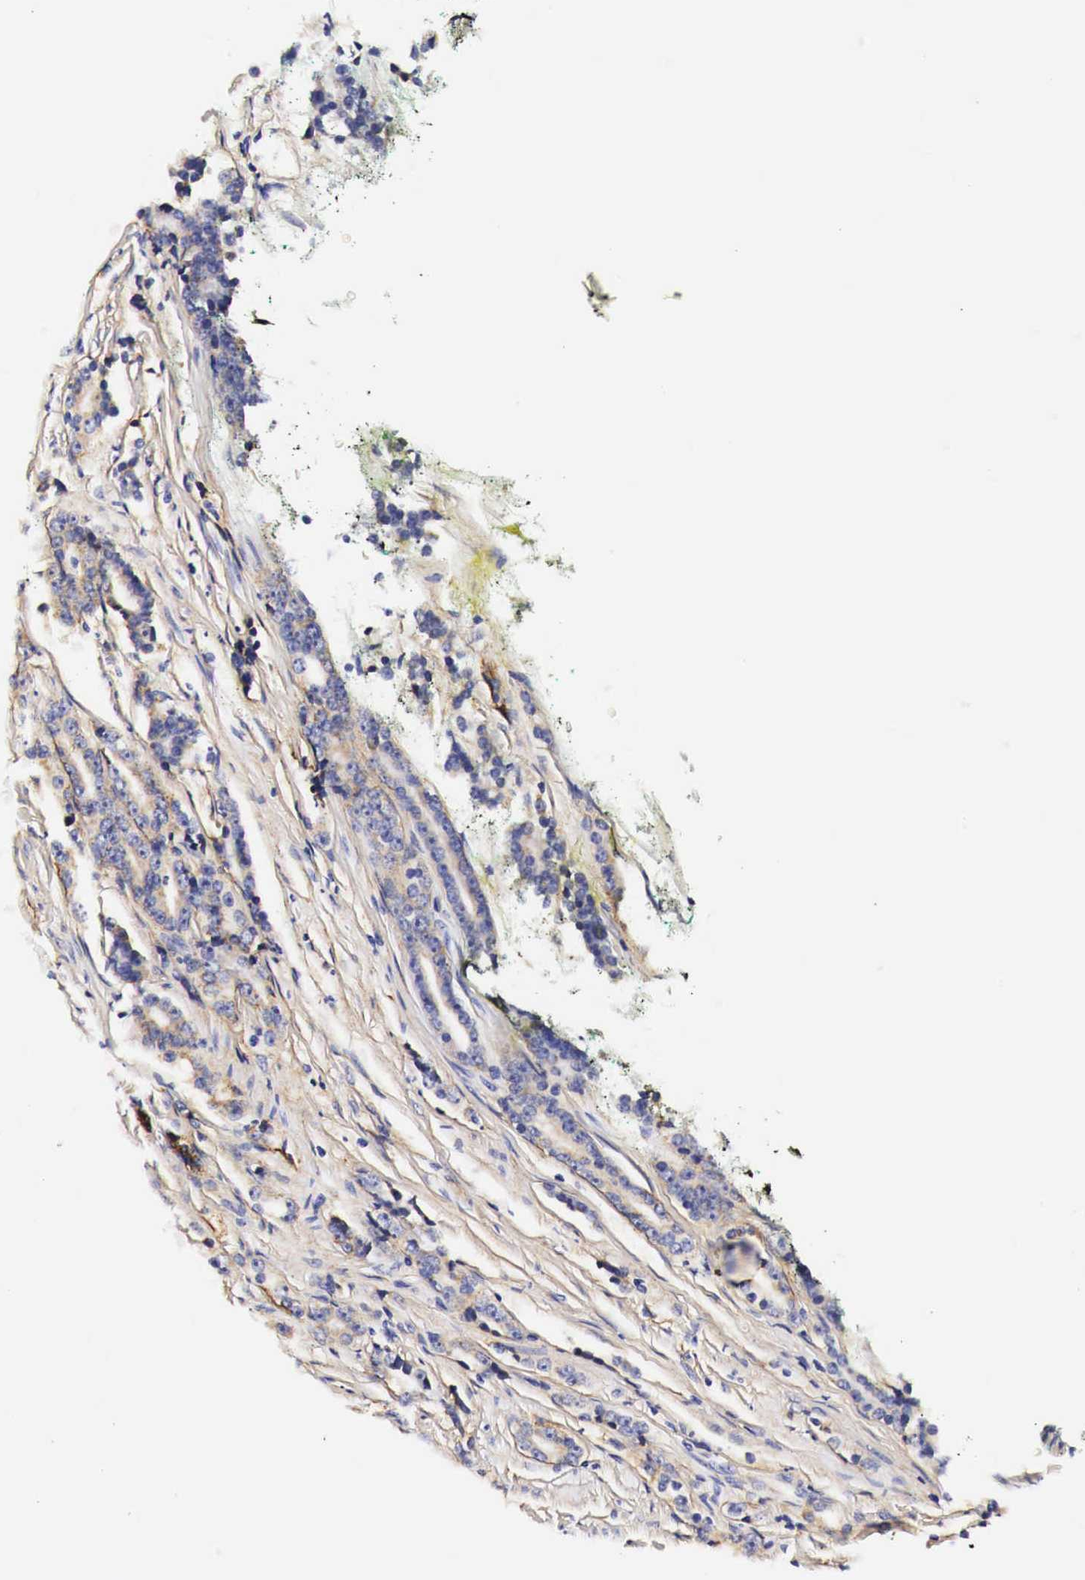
{"staining": {"intensity": "negative", "quantity": "none", "location": "none"}, "tissue": "prostate cancer", "cell_type": "Tumor cells", "image_type": "cancer", "snomed": [{"axis": "morphology", "description": "Adenocarcinoma, Medium grade"}, {"axis": "topography", "description": "Prostate"}], "caption": "A high-resolution image shows immunohistochemistry staining of prostate cancer, which demonstrates no significant positivity in tumor cells.", "gene": "EGFR", "patient": {"sex": "male", "age": 65}}